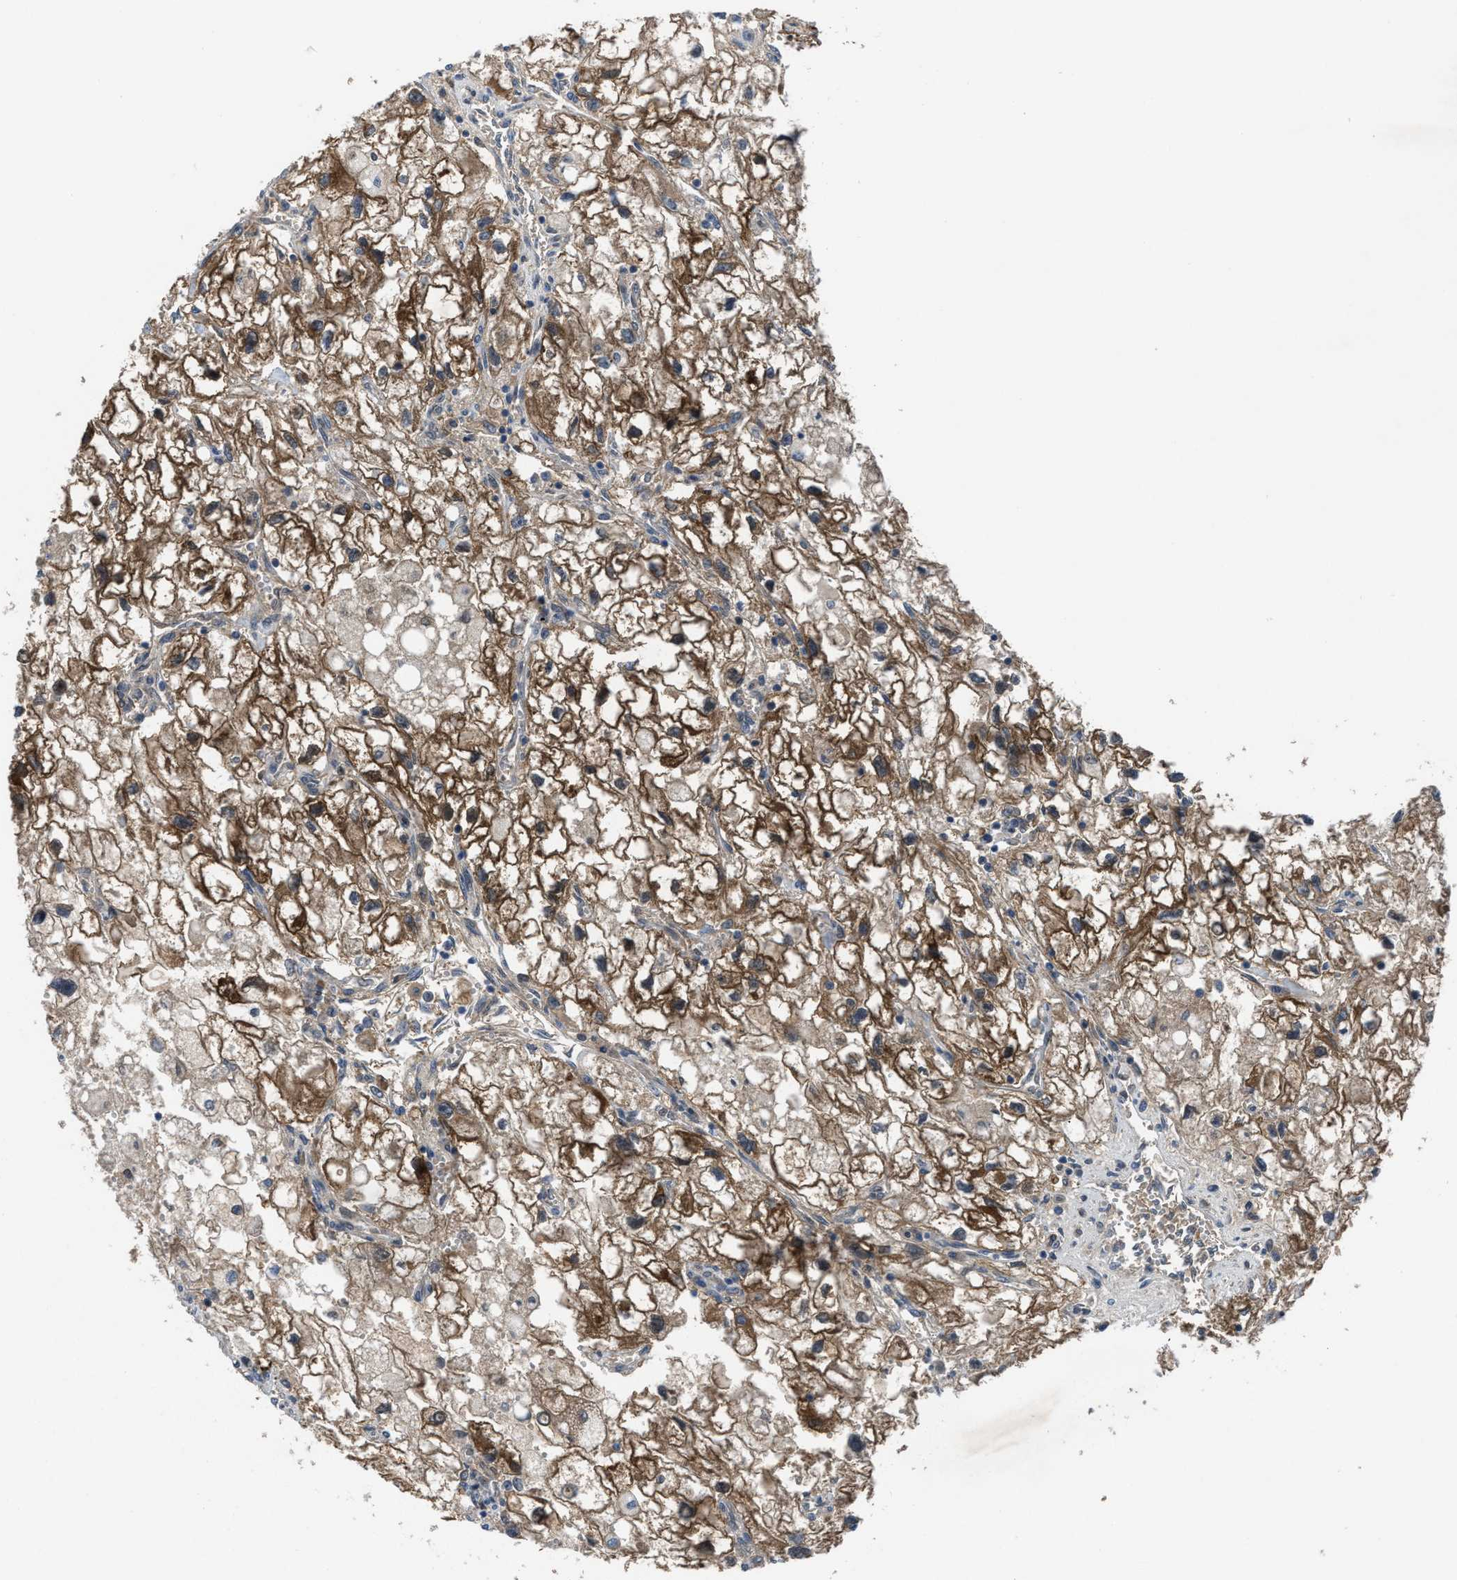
{"staining": {"intensity": "moderate", "quantity": ">75%", "location": "cytoplasmic/membranous"}, "tissue": "renal cancer", "cell_type": "Tumor cells", "image_type": "cancer", "snomed": [{"axis": "morphology", "description": "Adenocarcinoma, NOS"}, {"axis": "topography", "description": "Kidney"}], "caption": "Immunohistochemical staining of human renal cancer (adenocarcinoma) reveals medium levels of moderate cytoplasmic/membranous protein positivity in about >75% of tumor cells.", "gene": "BAZ2B", "patient": {"sex": "female", "age": 70}}